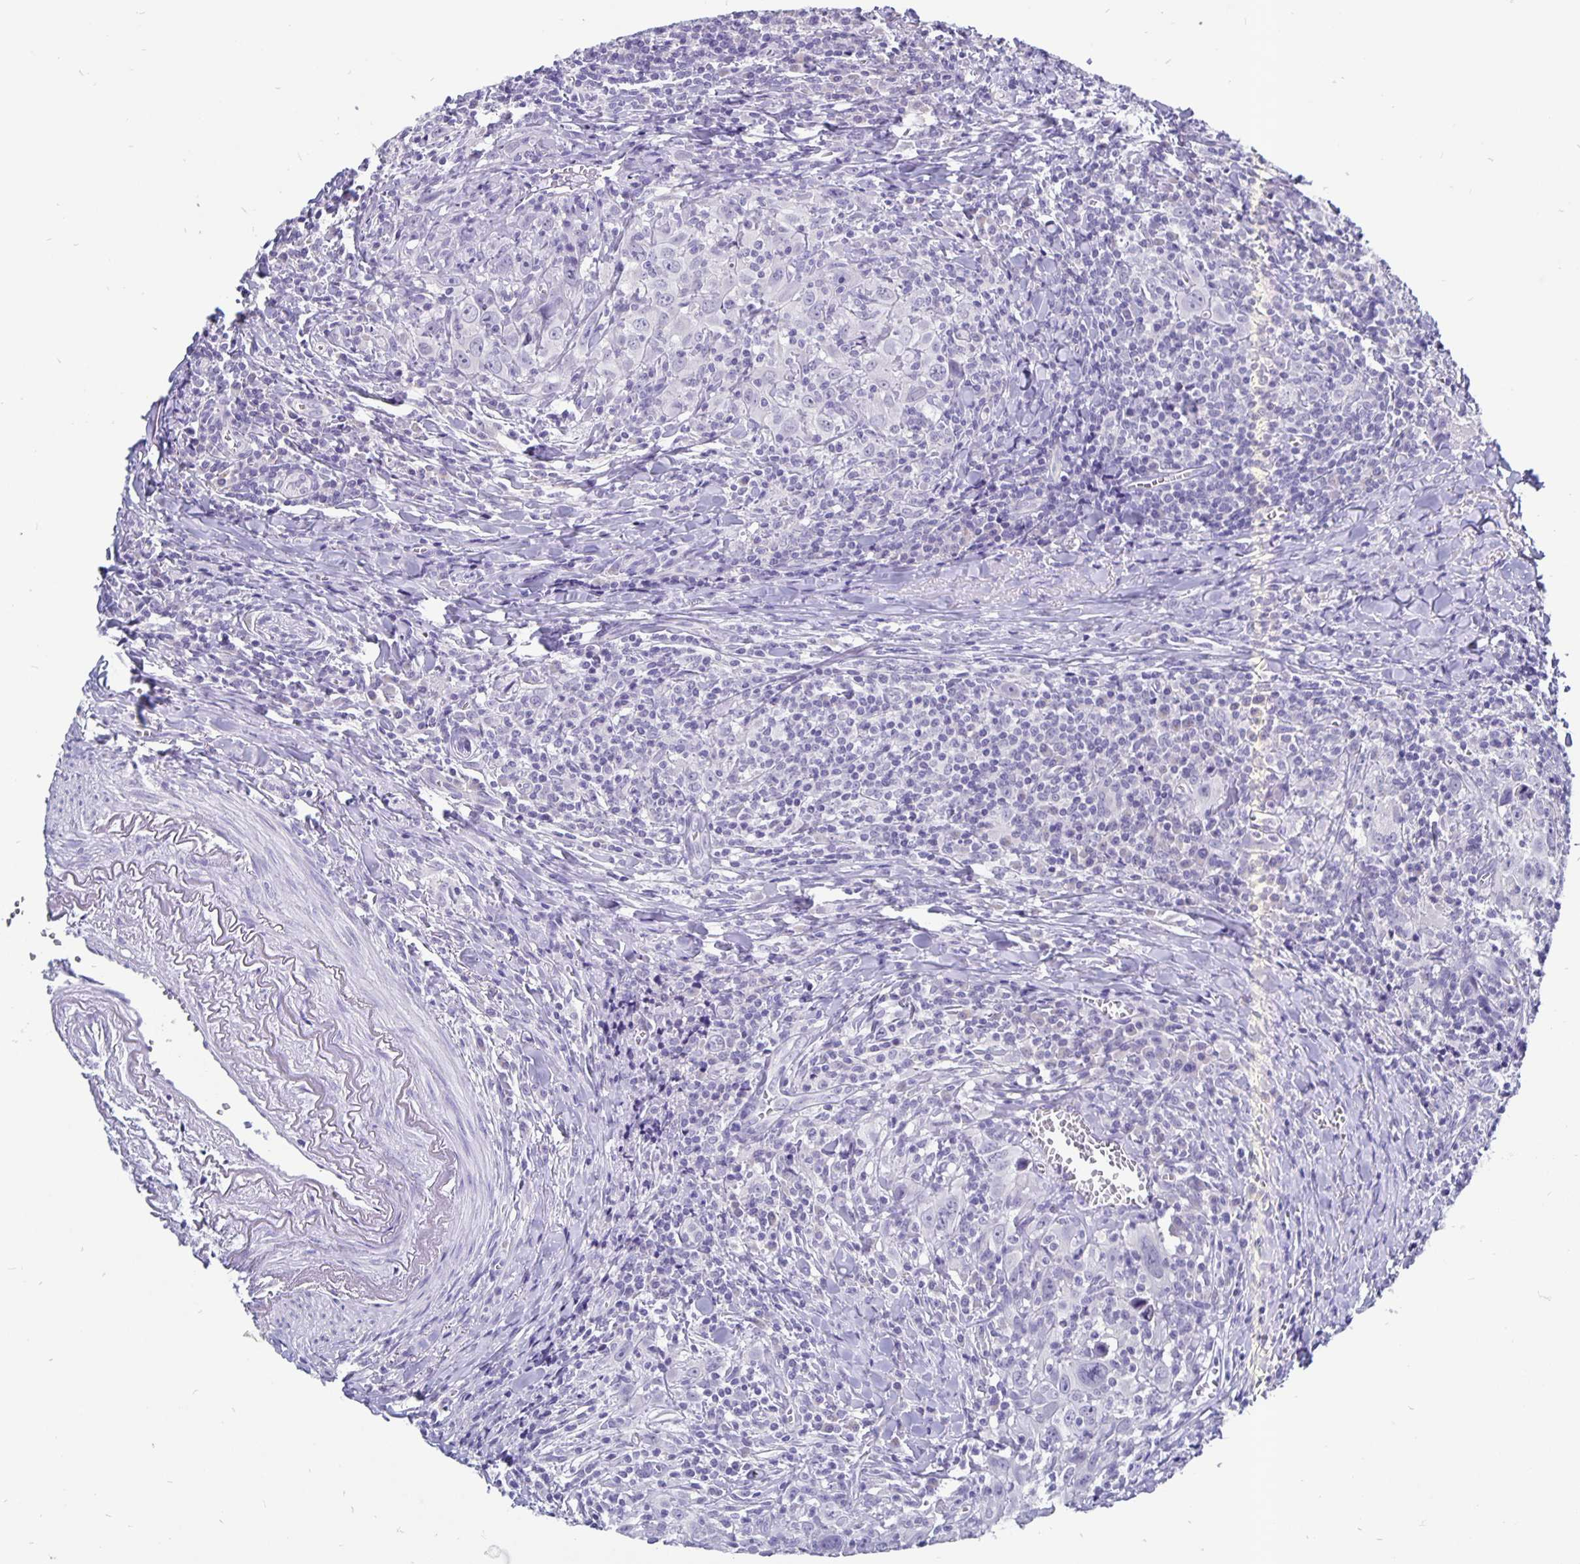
{"staining": {"intensity": "negative", "quantity": "none", "location": "none"}, "tissue": "head and neck cancer", "cell_type": "Tumor cells", "image_type": "cancer", "snomed": [{"axis": "morphology", "description": "Squamous cell carcinoma, NOS"}, {"axis": "topography", "description": "Head-Neck"}], "caption": "High magnification brightfield microscopy of head and neck squamous cell carcinoma stained with DAB (brown) and counterstained with hematoxylin (blue): tumor cells show no significant staining. (Stains: DAB (3,3'-diaminobenzidine) IHC with hematoxylin counter stain, Microscopy: brightfield microscopy at high magnification).", "gene": "ODF3B", "patient": {"sex": "female", "age": 95}}